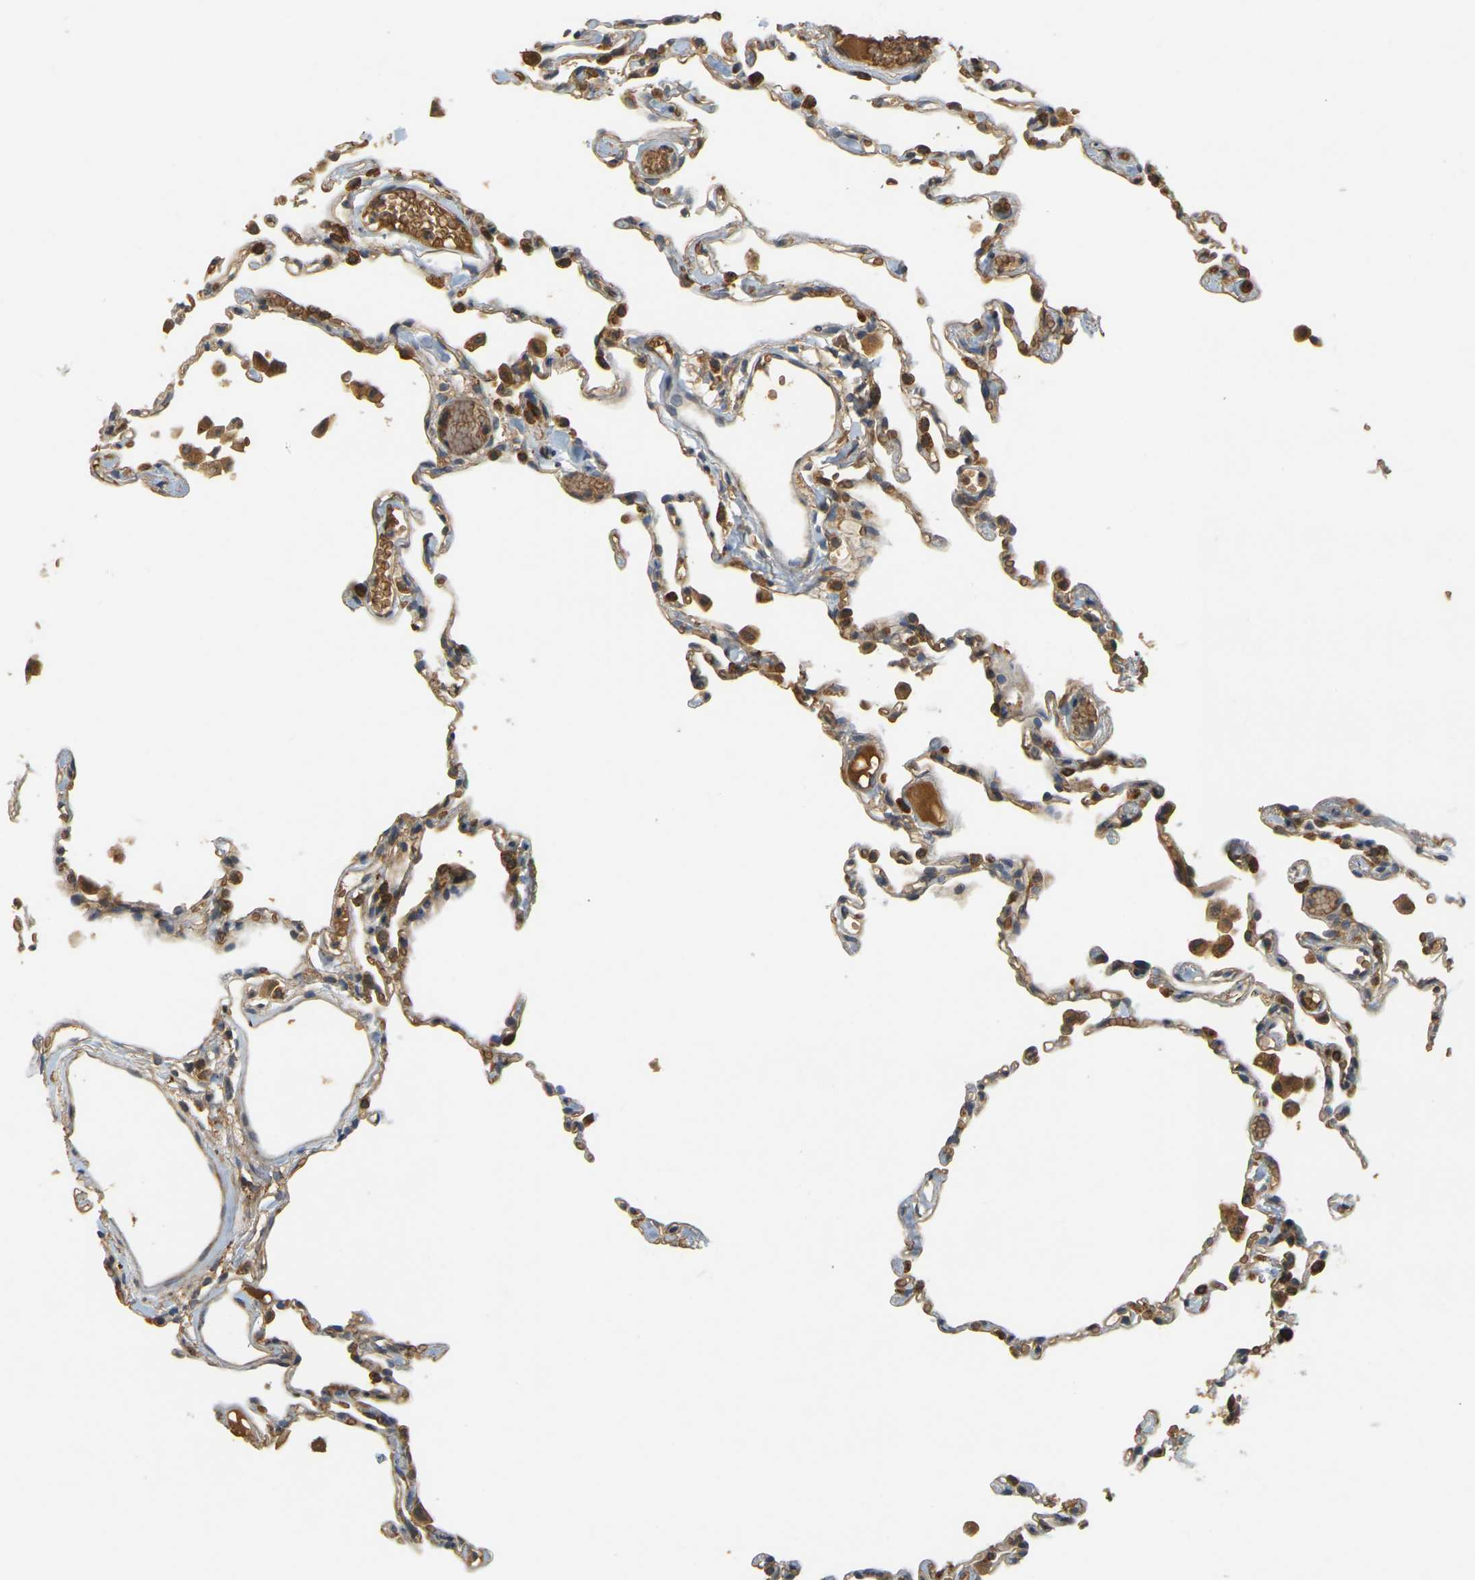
{"staining": {"intensity": "moderate", "quantity": "25%-75%", "location": "cytoplasmic/membranous"}, "tissue": "lung", "cell_type": "Alveolar cells", "image_type": "normal", "snomed": [{"axis": "morphology", "description": "Normal tissue, NOS"}, {"axis": "topography", "description": "Lung"}], "caption": "Alveolar cells show medium levels of moderate cytoplasmic/membranous positivity in approximately 25%-75% of cells in unremarkable human lung.", "gene": "MEGF9", "patient": {"sex": "female", "age": 49}}